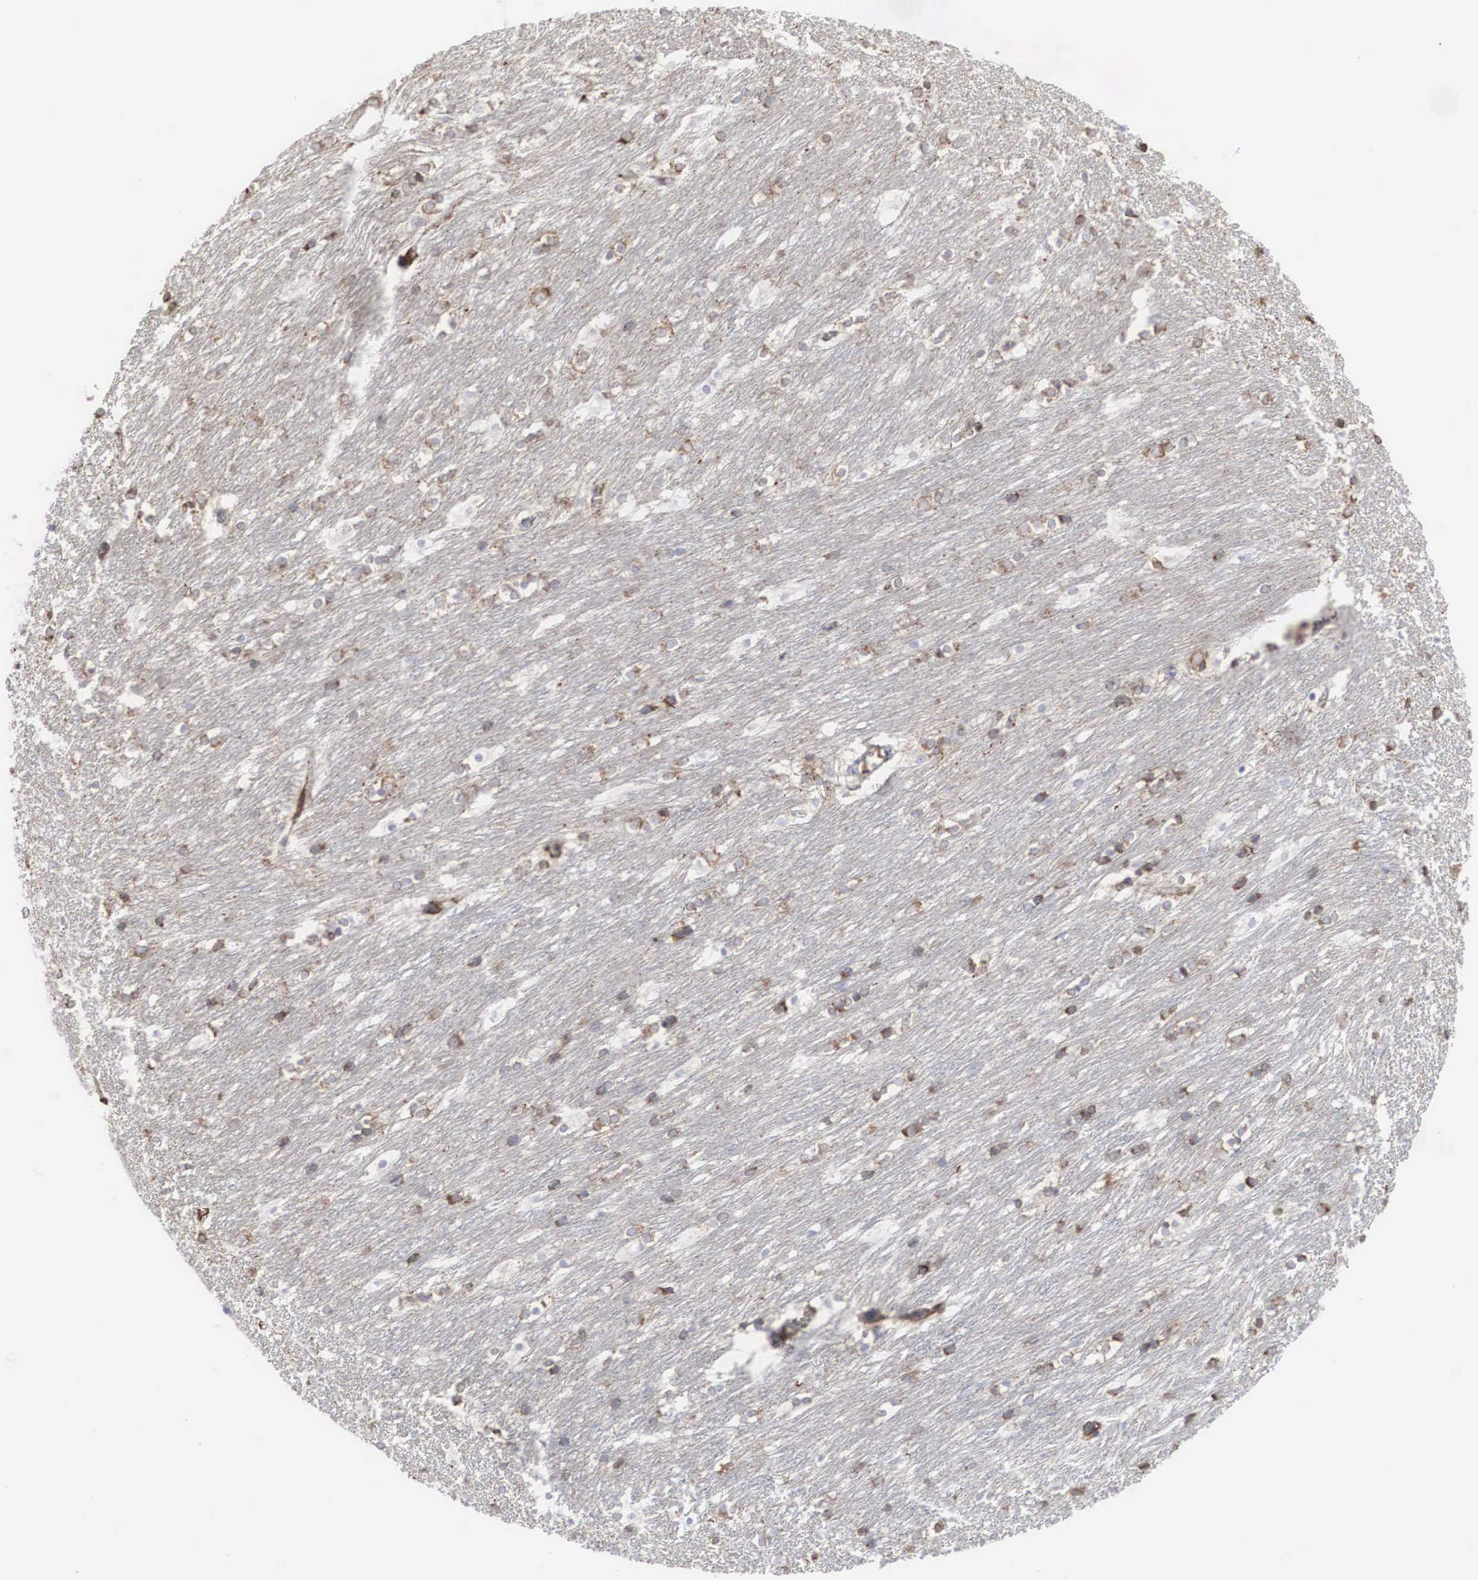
{"staining": {"intensity": "moderate", "quantity": "25%-75%", "location": "cytoplasmic/membranous"}, "tissue": "caudate", "cell_type": "Glial cells", "image_type": "normal", "snomed": [{"axis": "morphology", "description": "Normal tissue, NOS"}, {"axis": "topography", "description": "Lateral ventricle wall"}], "caption": "IHC image of benign caudate: human caudate stained using immunohistochemistry displays medium levels of moderate protein expression localized specifically in the cytoplasmic/membranous of glial cells, appearing as a cytoplasmic/membranous brown color.", "gene": "LGALS3BP", "patient": {"sex": "female", "age": 19}}